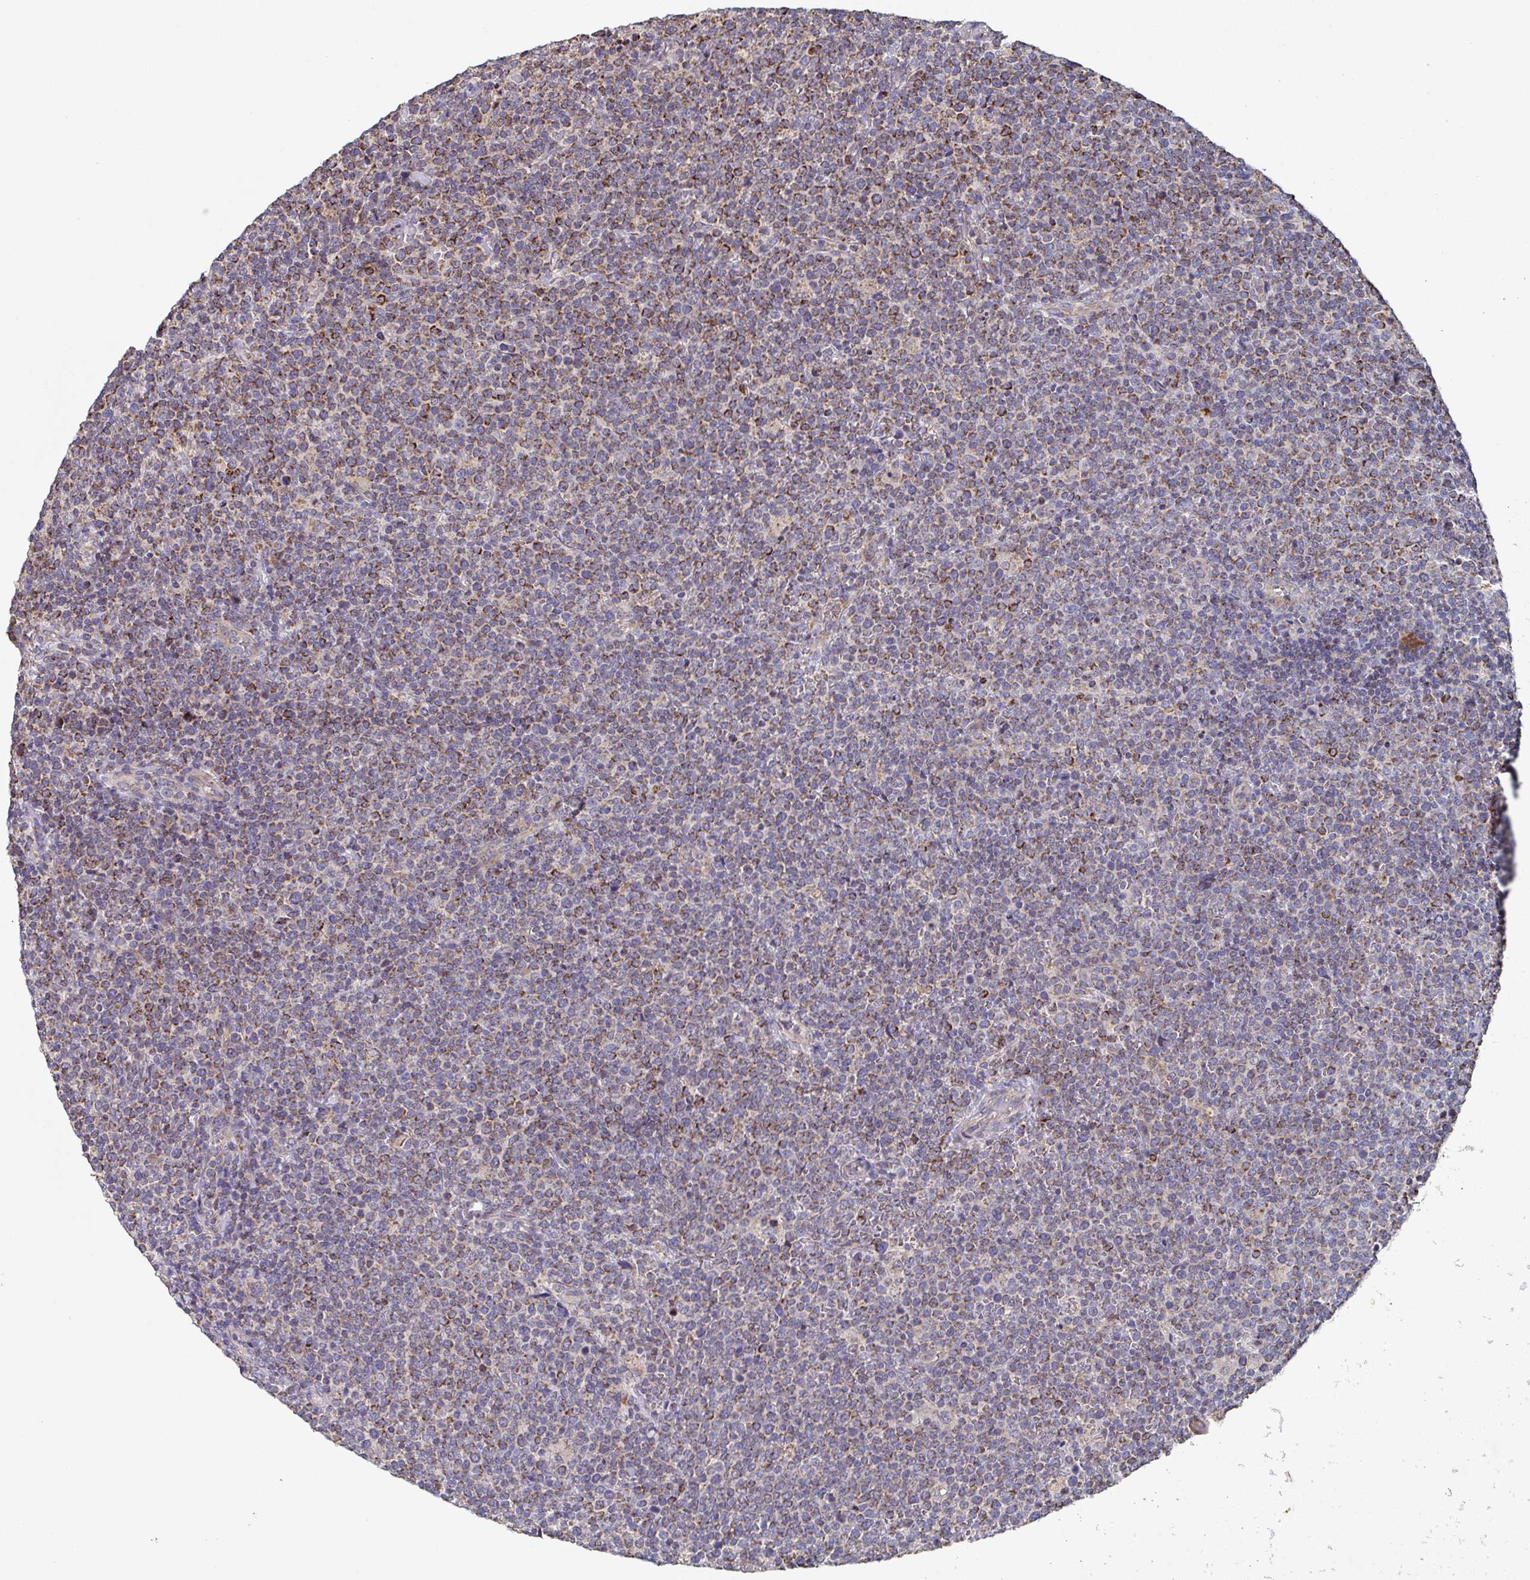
{"staining": {"intensity": "moderate", "quantity": "25%-75%", "location": "cytoplasmic/membranous"}, "tissue": "lymphoma", "cell_type": "Tumor cells", "image_type": "cancer", "snomed": [{"axis": "morphology", "description": "Malignant lymphoma, non-Hodgkin's type, High grade"}, {"axis": "topography", "description": "Lymph node"}], "caption": "There is medium levels of moderate cytoplasmic/membranous expression in tumor cells of high-grade malignant lymphoma, non-Hodgkin's type, as demonstrated by immunohistochemical staining (brown color).", "gene": "MT-ND3", "patient": {"sex": "male", "age": 61}}